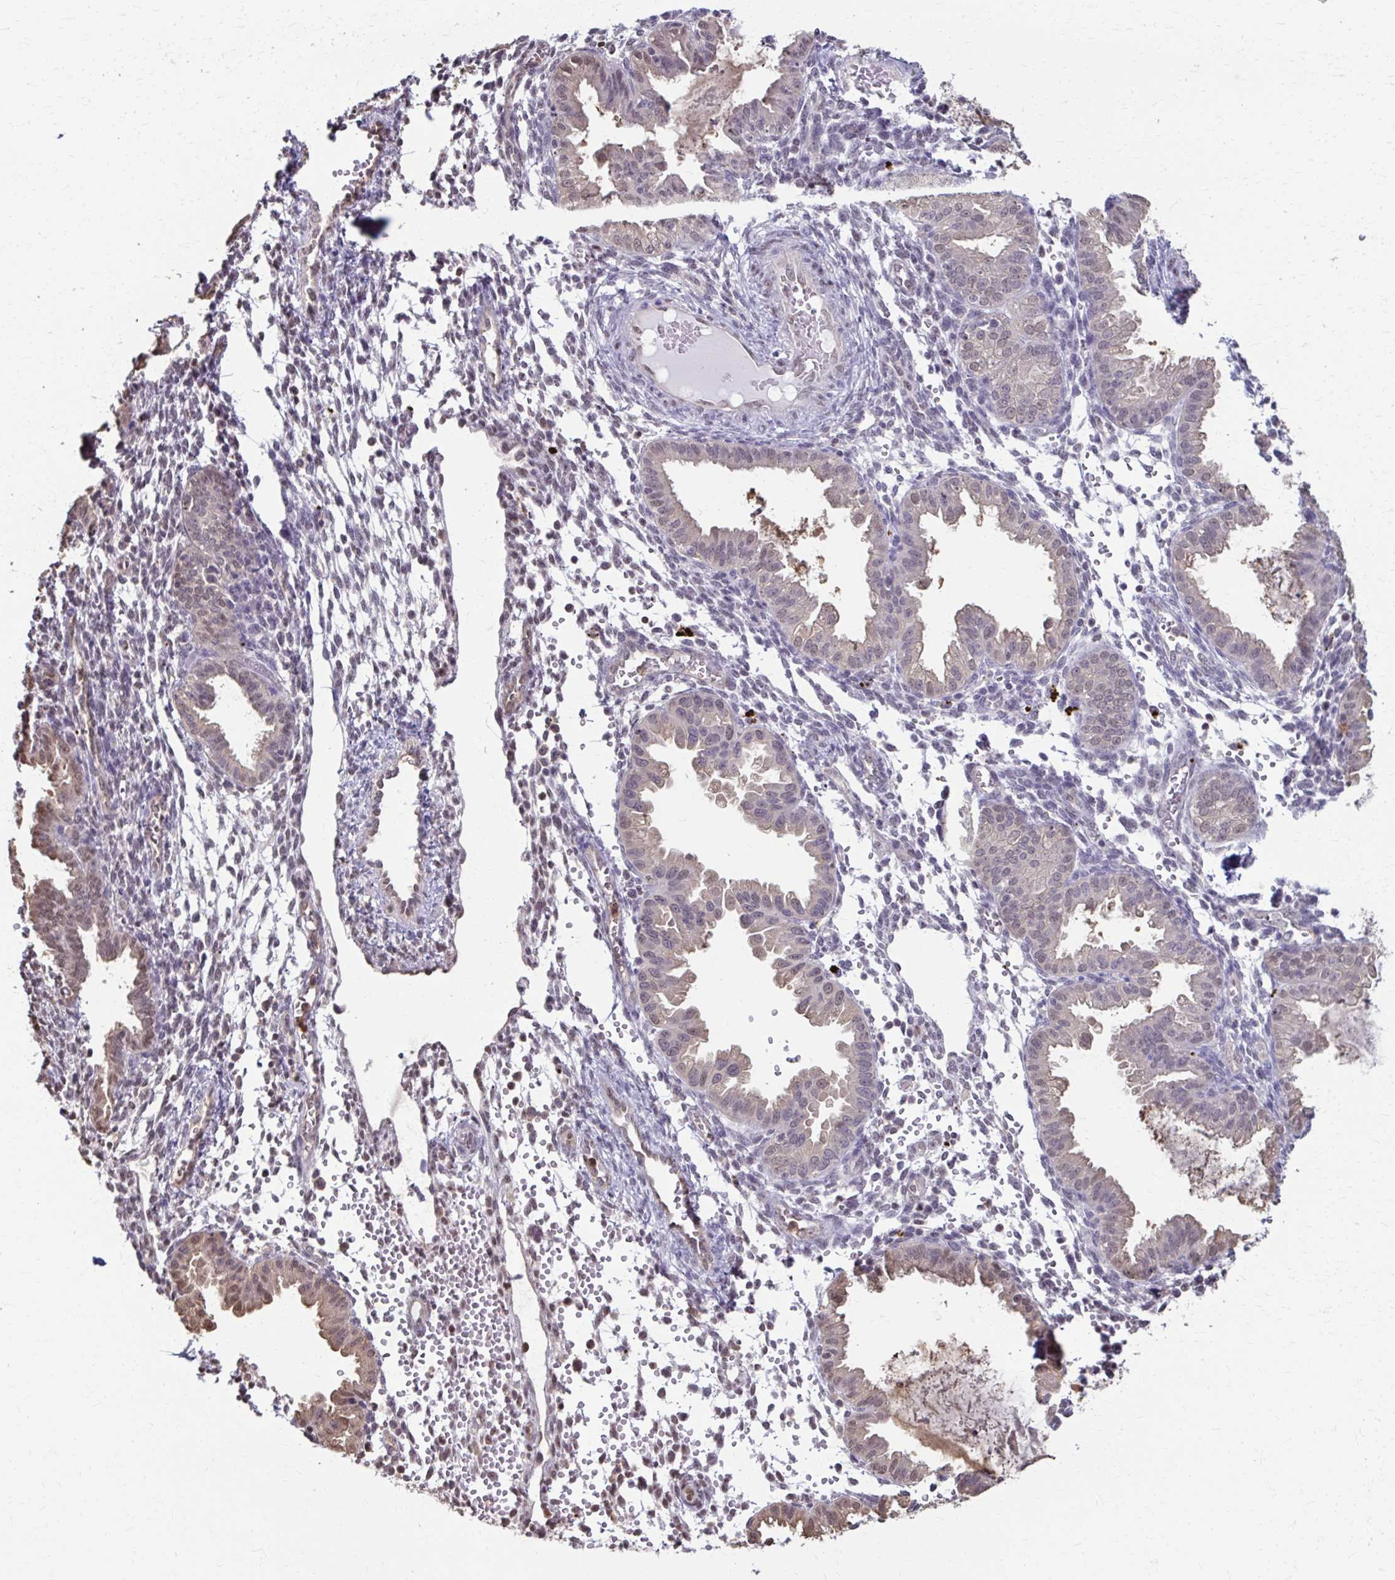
{"staining": {"intensity": "negative", "quantity": "none", "location": "none"}, "tissue": "endometrium", "cell_type": "Cells in endometrial stroma", "image_type": "normal", "snomed": [{"axis": "morphology", "description": "Normal tissue, NOS"}, {"axis": "topography", "description": "Endometrium"}], "caption": "Endometrium was stained to show a protein in brown. There is no significant positivity in cells in endometrial stroma. (Stains: DAB IHC with hematoxylin counter stain, Microscopy: brightfield microscopy at high magnification).", "gene": "ING4", "patient": {"sex": "female", "age": 33}}